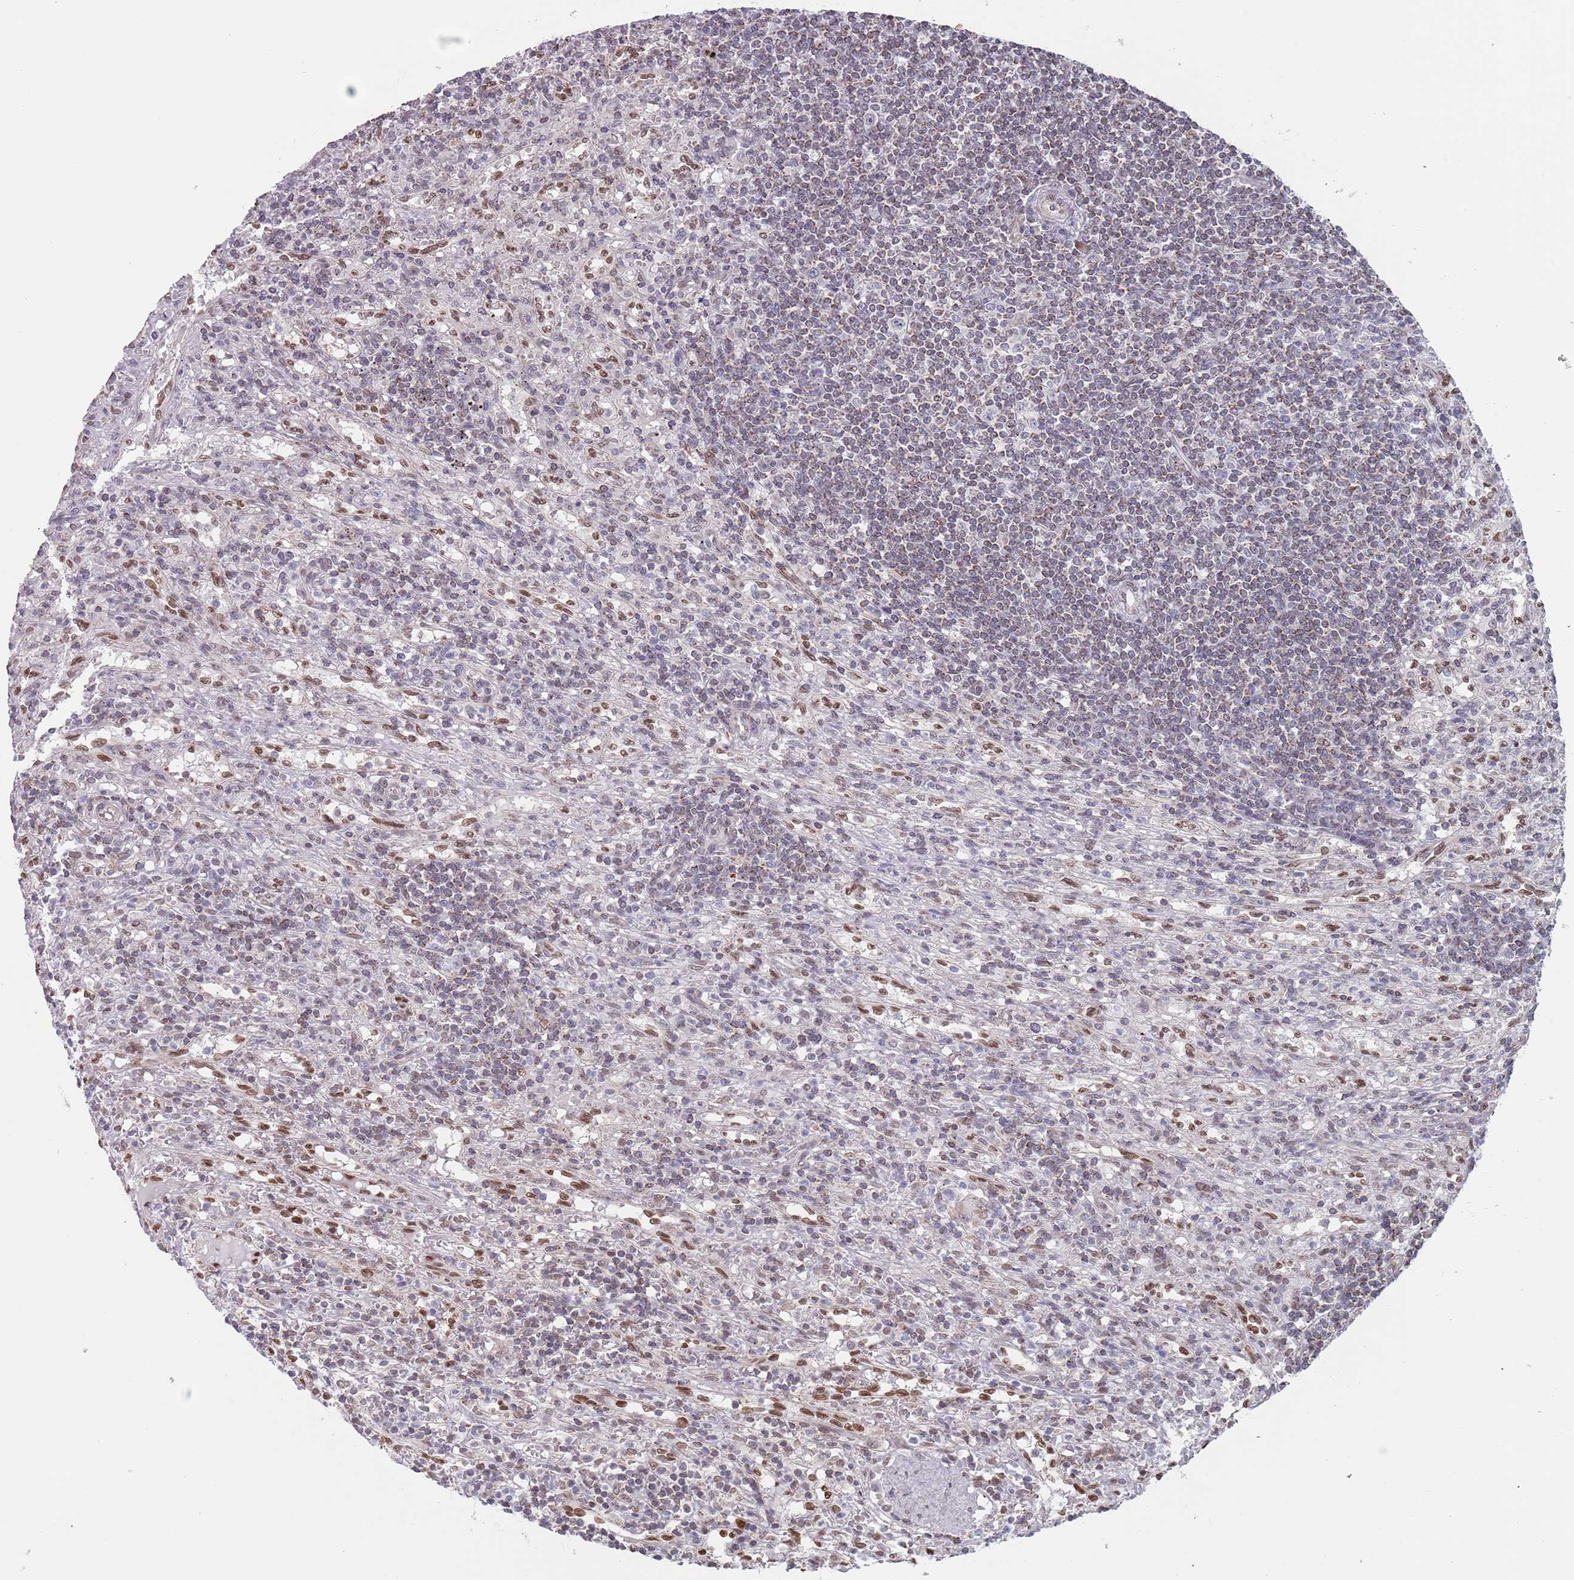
{"staining": {"intensity": "weak", "quantity": "<25%", "location": "nuclear"}, "tissue": "lymphoma", "cell_type": "Tumor cells", "image_type": "cancer", "snomed": [{"axis": "morphology", "description": "Malignant lymphoma, non-Hodgkin's type, Low grade"}, {"axis": "topography", "description": "Spleen"}], "caption": "The immunohistochemistry image has no significant positivity in tumor cells of low-grade malignant lymphoma, non-Hodgkin's type tissue.", "gene": "MFSD12", "patient": {"sex": "male", "age": 76}}